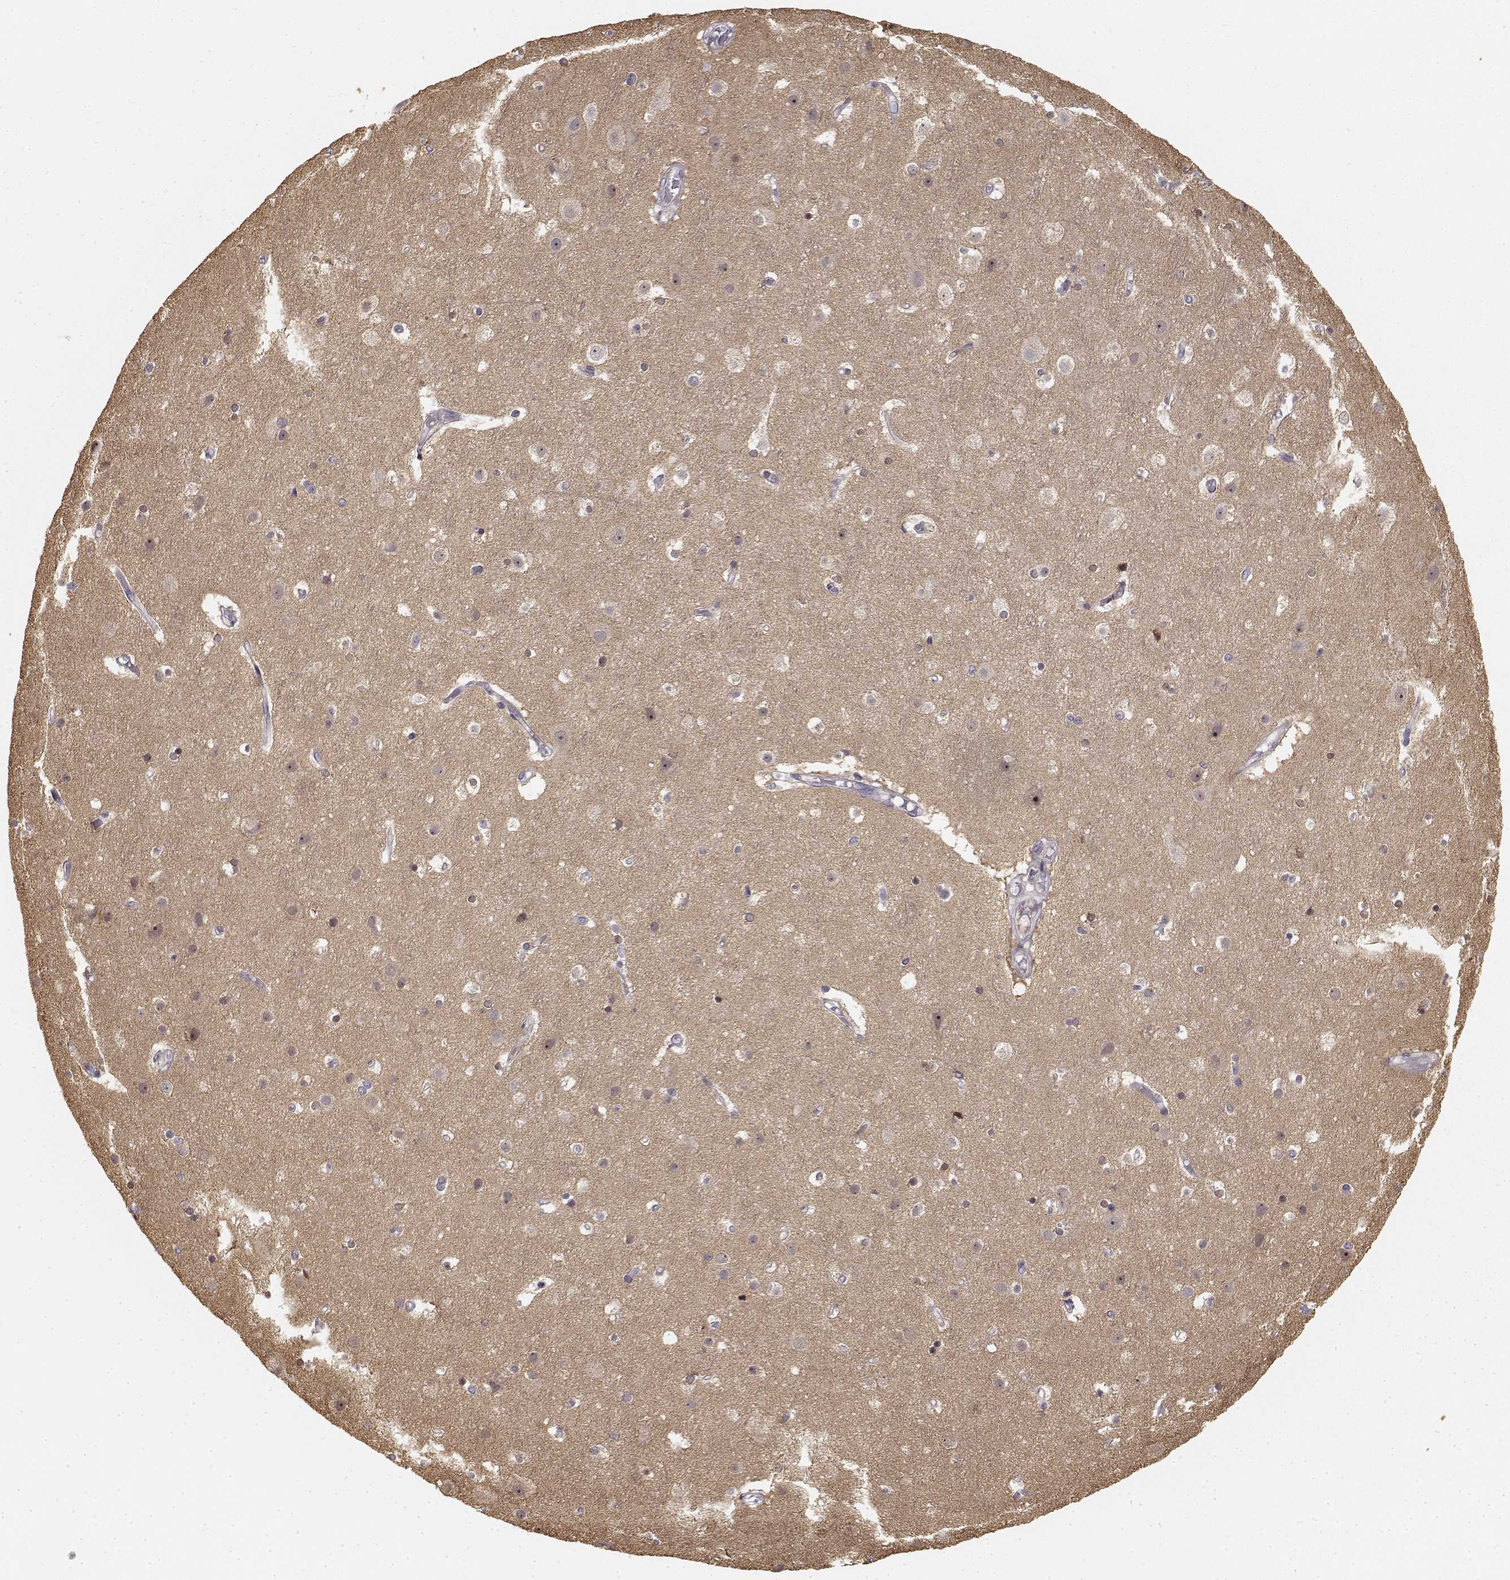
{"staining": {"intensity": "negative", "quantity": "none", "location": "none"}, "tissue": "cerebral cortex", "cell_type": "Endothelial cells", "image_type": "normal", "snomed": [{"axis": "morphology", "description": "Normal tissue, NOS"}, {"axis": "topography", "description": "Cerebral cortex"}], "caption": "This is an IHC micrograph of unremarkable cerebral cortex. There is no expression in endothelial cells.", "gene": "MED12L", "patient": {"sex": "female", "age": 52}}